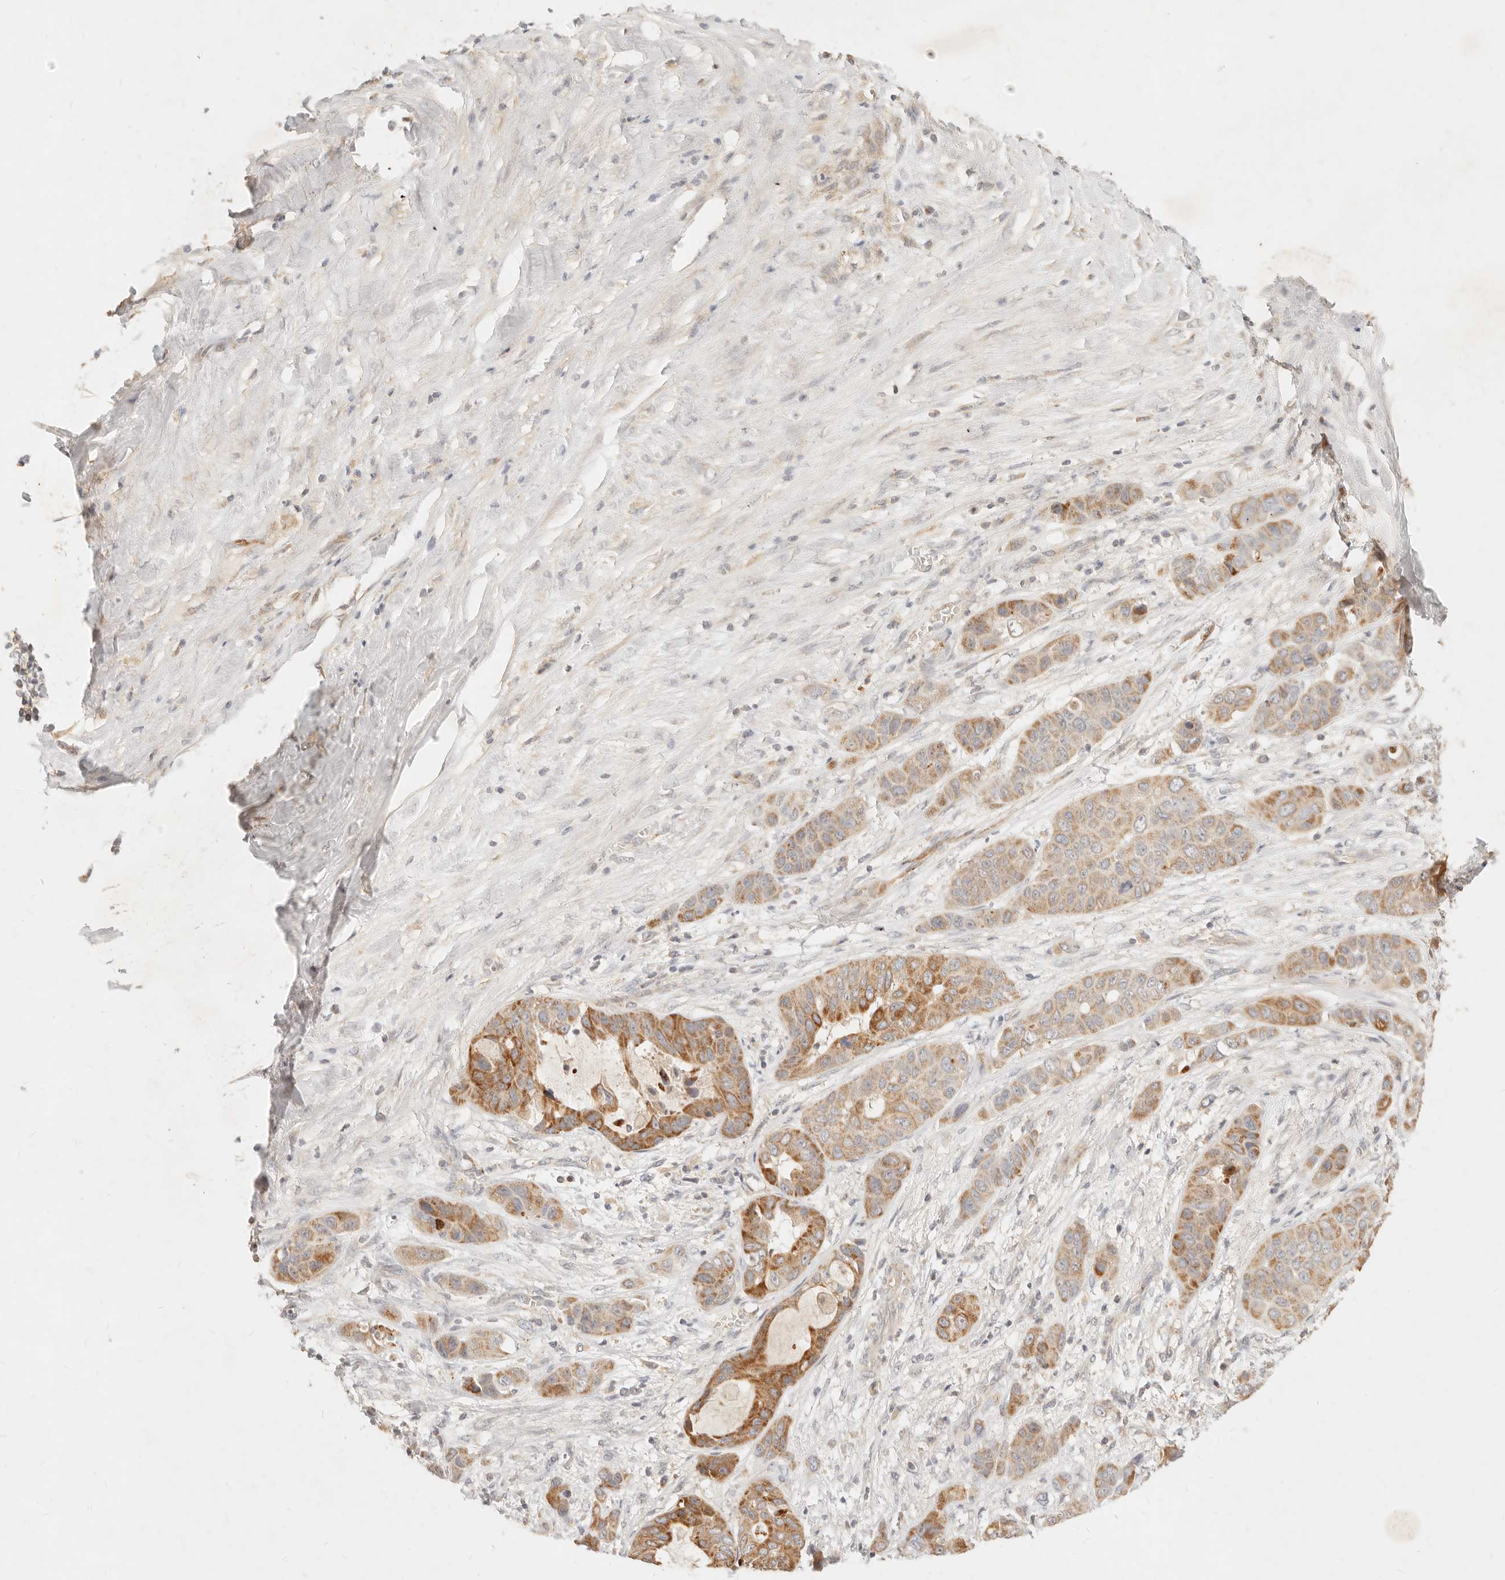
{"staining": {"intensity": "moderate", "quantity": ">75%", "location": "cytoplasmic/membranous"}, "tissue": "liver cancer", "cell_type": "Tumor cells", "image_type": "cancer", "snomed": [{"axis": "morphology", "description": "Cholangiocarcinoma"}, {"axis": "topography", "description": "Liver"}], "caption": "A high-resolution histopathology image shows IHC staining of cholangiocarcinoma (liver), which shows moderate cytoplasmic/membranous positivity in approximately >75% of tumor cells. (DAB (3,3'-diaminobenzidine) = brown stain, brightfield microscopy at high magnification).", "gene": "RUBCNL", "patient": {"sex": "female", "age": 52}}